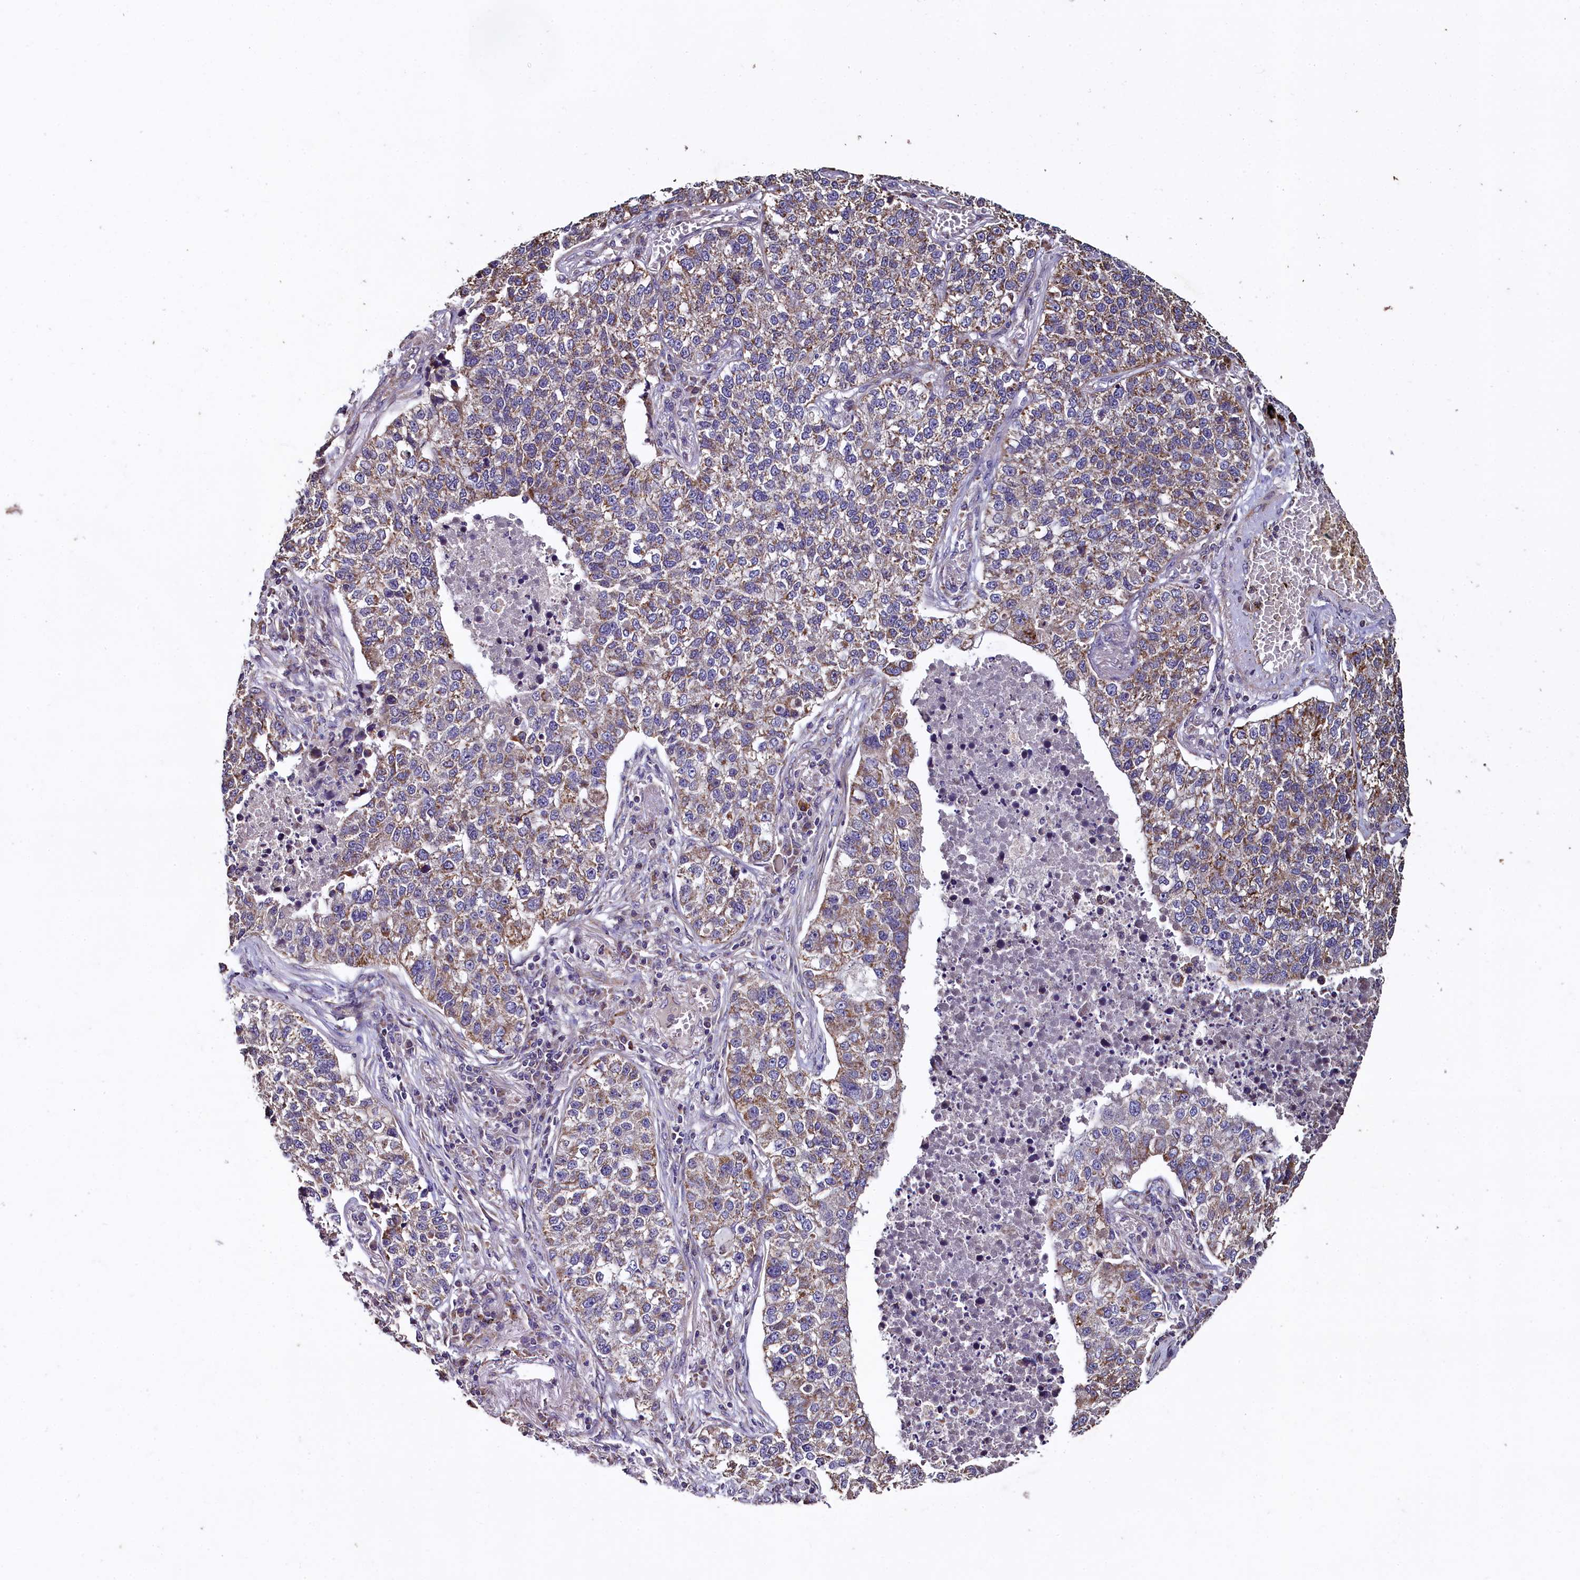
{"staining": {"intensity": "weak", "quantity": ">75%", "location": "cytoplasmic/membranous"}, "tissue": "lung cancer", "cell_type": "Tumor cells", "image_type": "cancer", "snomed": [{"axis": "morphology", "description": "Adenocarcinoma, NOS"}, {"axis": "topography", "description": "Lung"}], "caption": "Lung cancer tissue reveals weak cytoplasmic/membranous staining in approximately >75% of tumor cells, visualized by immunohistochemistry. The staining was performed using DAB, with brown indicating positive protein expression. Nuclei are stained blue with hematoxylin.", "gene": "COQ9", "patient": {"sex": "male", "age": 49}}